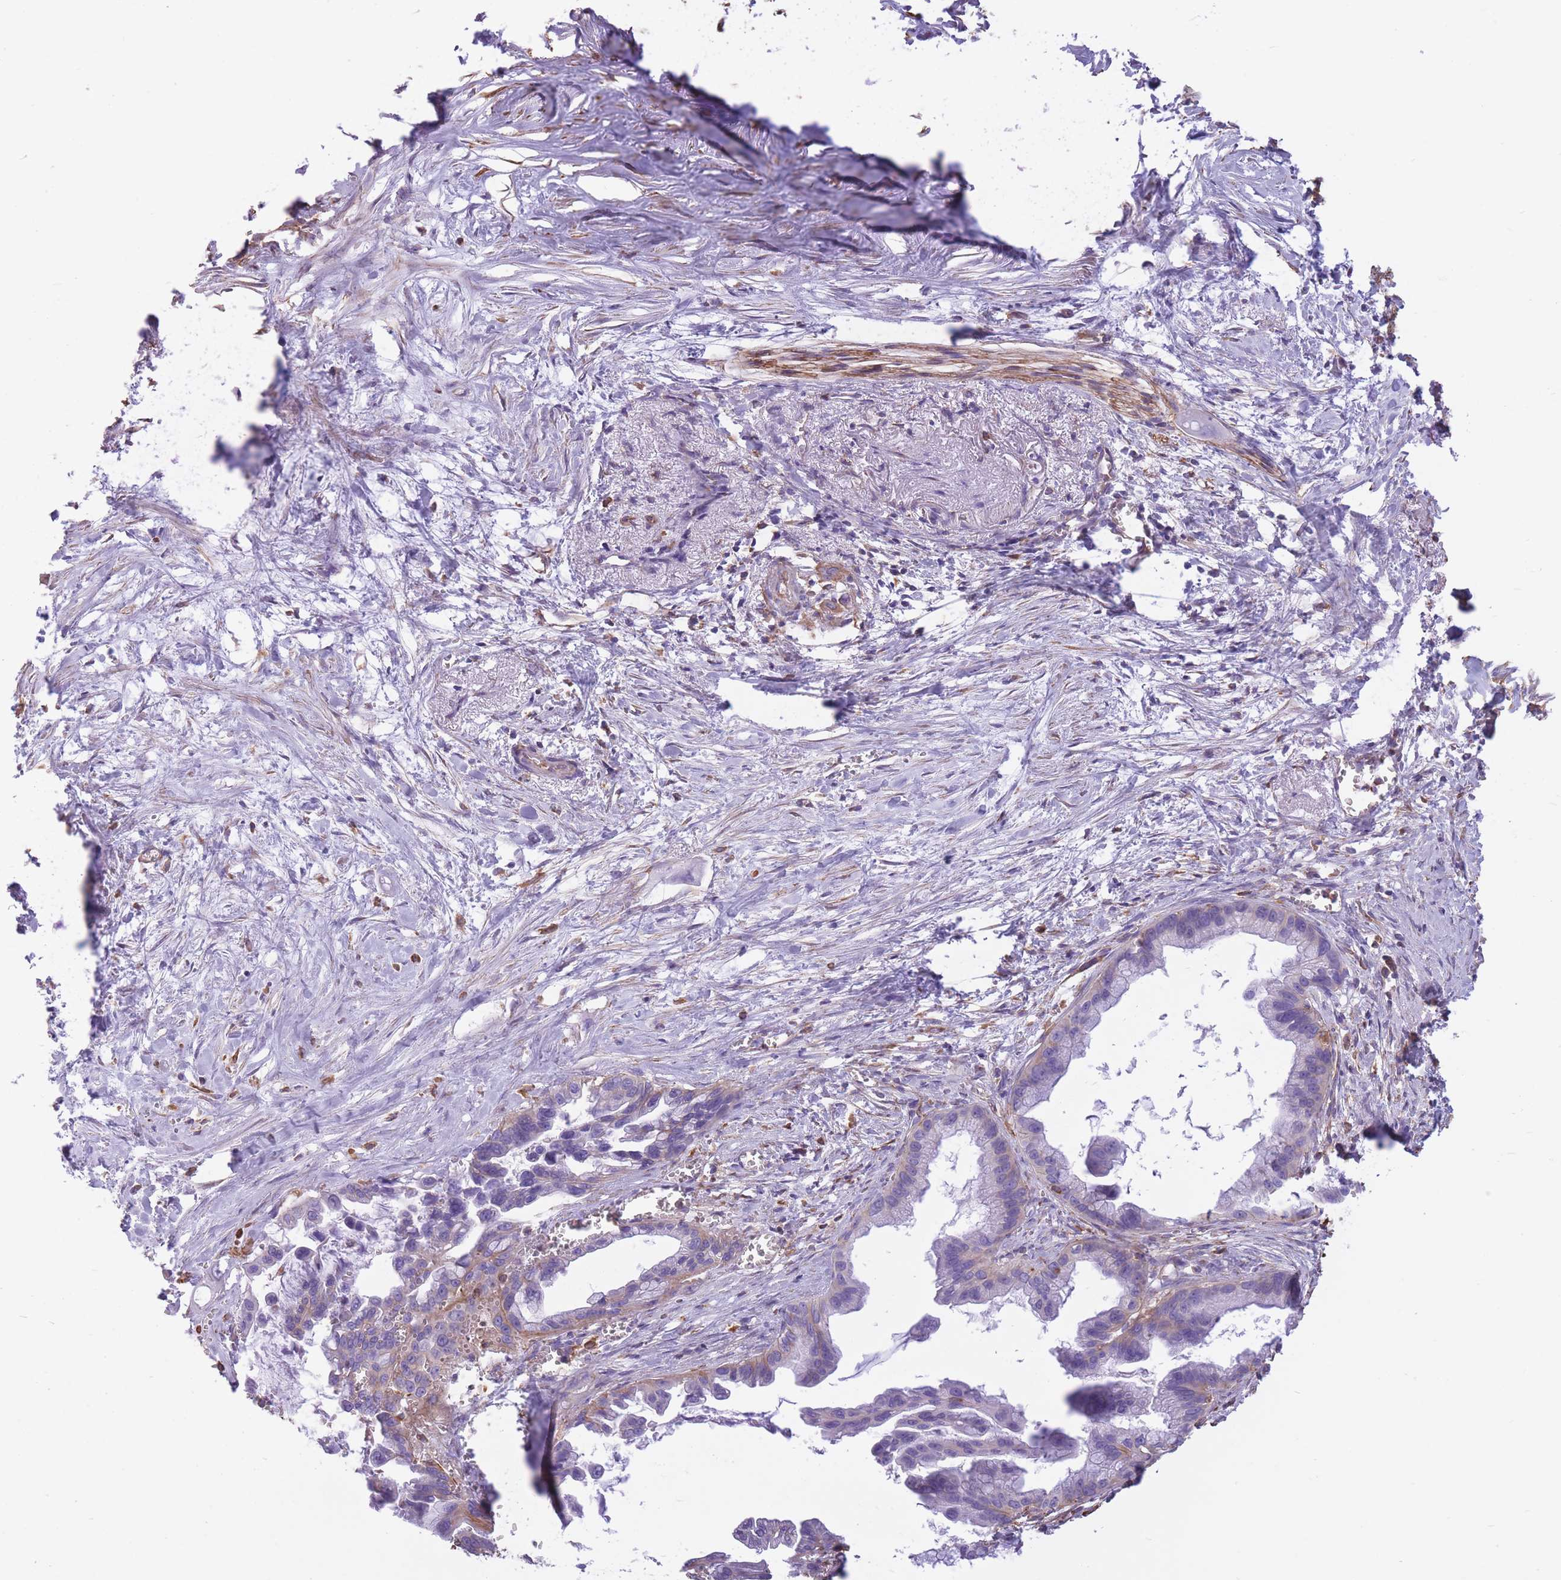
{"staining": {"intensity": "weak", "quantity": "<25%", "location": "cytoplasmic/membranous"}, "tissue": "pancreatic cancer", "cell_type": "Tumor cells", "image_type": "cancer", "snomed": [{"axis": "morphology", "description": "Adenocarcinoma, NOS"}, {"axis": "topography", "description": "Pancreas"}], "caption": "Immunohistochemical staining of pancreatic cancer exhibits no significant positivity in tumor cells.", "gene": "ADD1", "patient": {"sex": "male", "age": 61}}